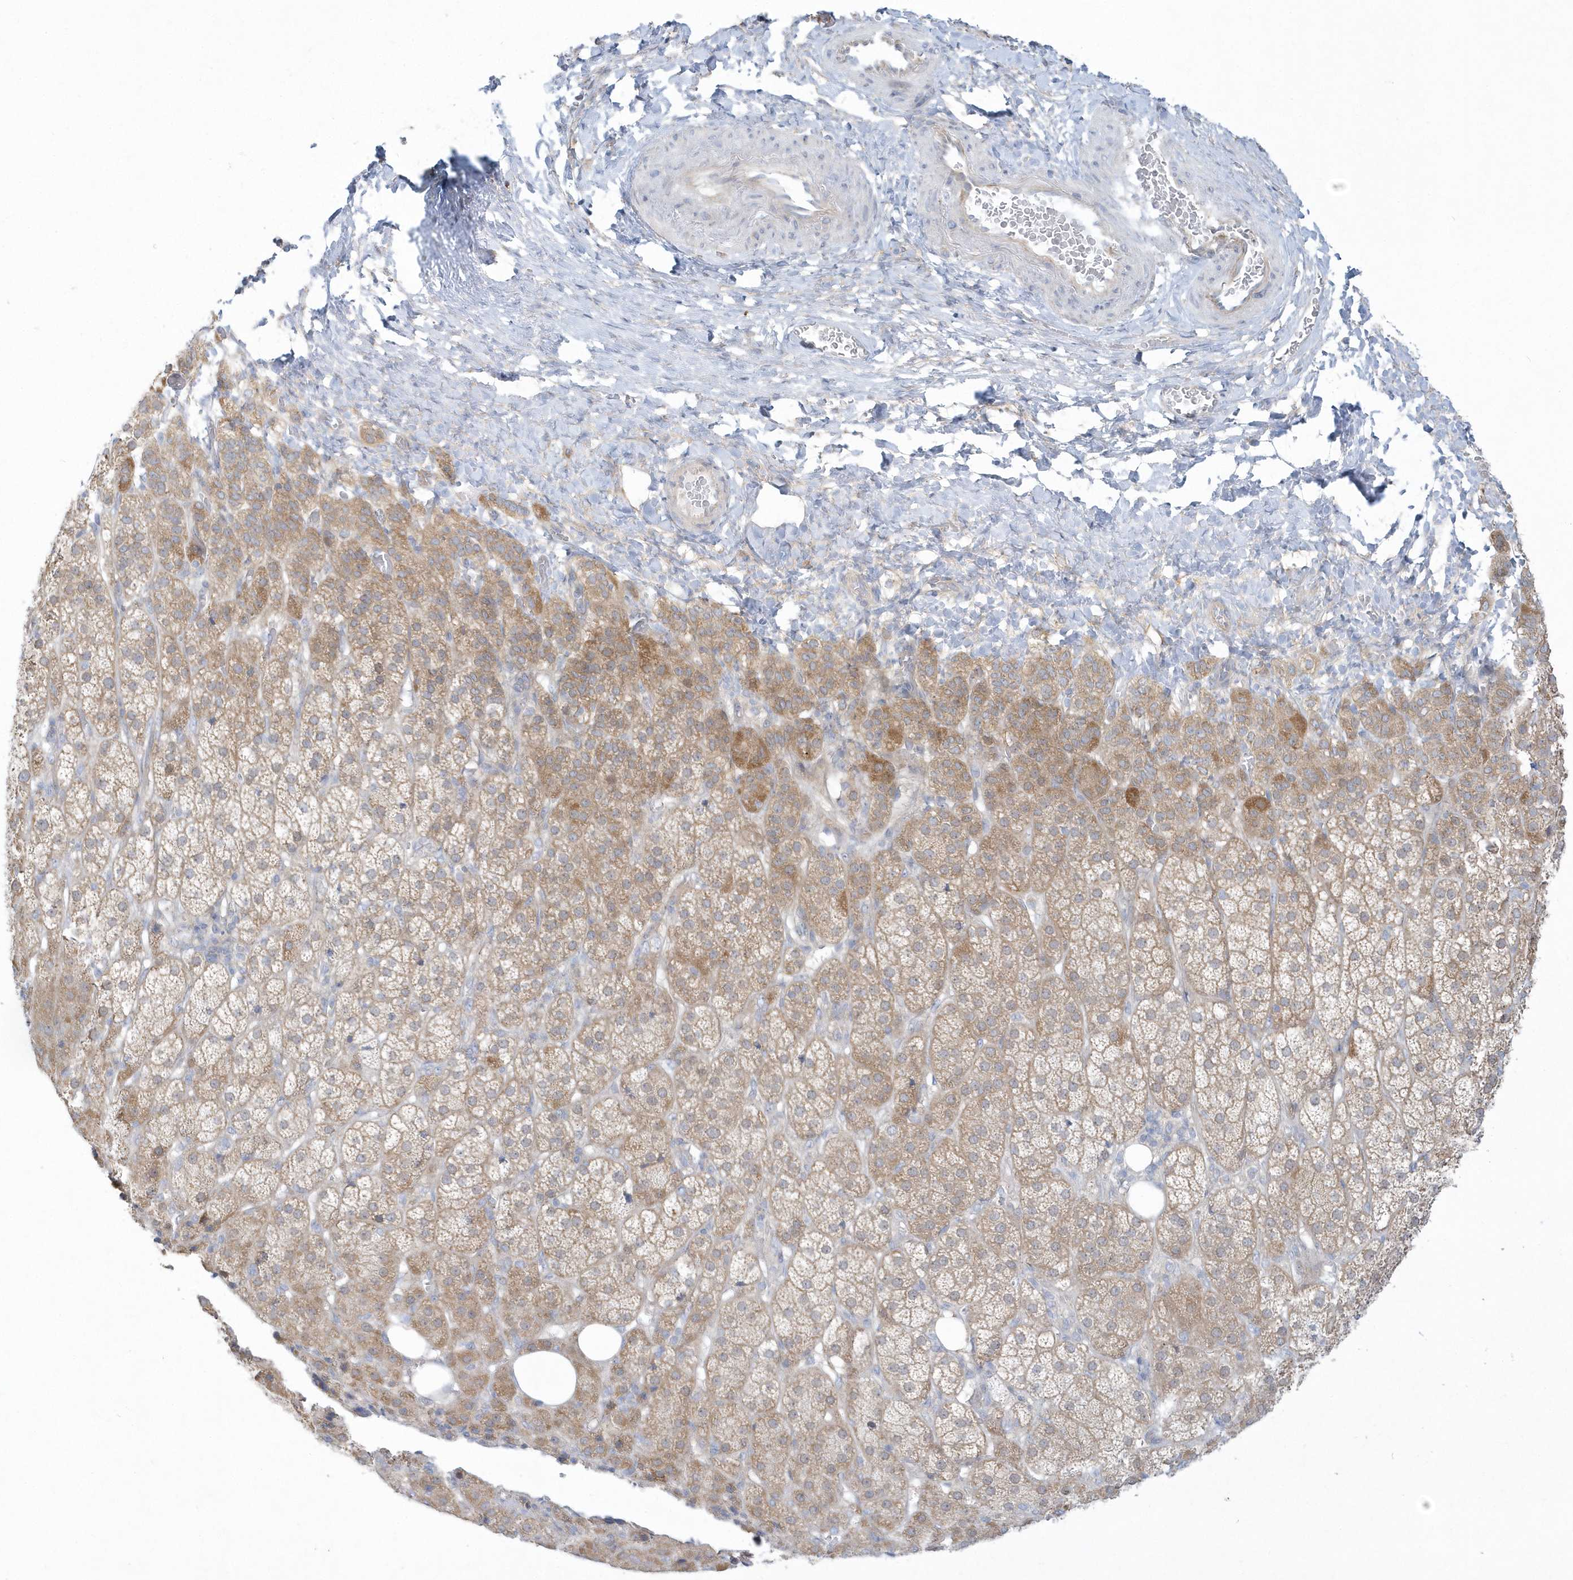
{"staining": {"intensity": "moderate", "quantity": "25%-75%", "location": "cytoplasmic/membranous"}, "tissue": "adrenal gland", "cell_type": "Glandular cells", "image_type": "normal", "snomed": [{"axis": "morphology", "description": "Normal tissue, NOS"}, {"axis": "topography", "description": "Adrenal gland"}], "caption": "This is a histology image of immunohistochemistry staining of unremarkable adrenal gland, which shows moderate expression in the cytoplasmic/membranous of glandular cells.", "gene": "DNAJC18", "patient": {"sex": "female", "age": 57}}